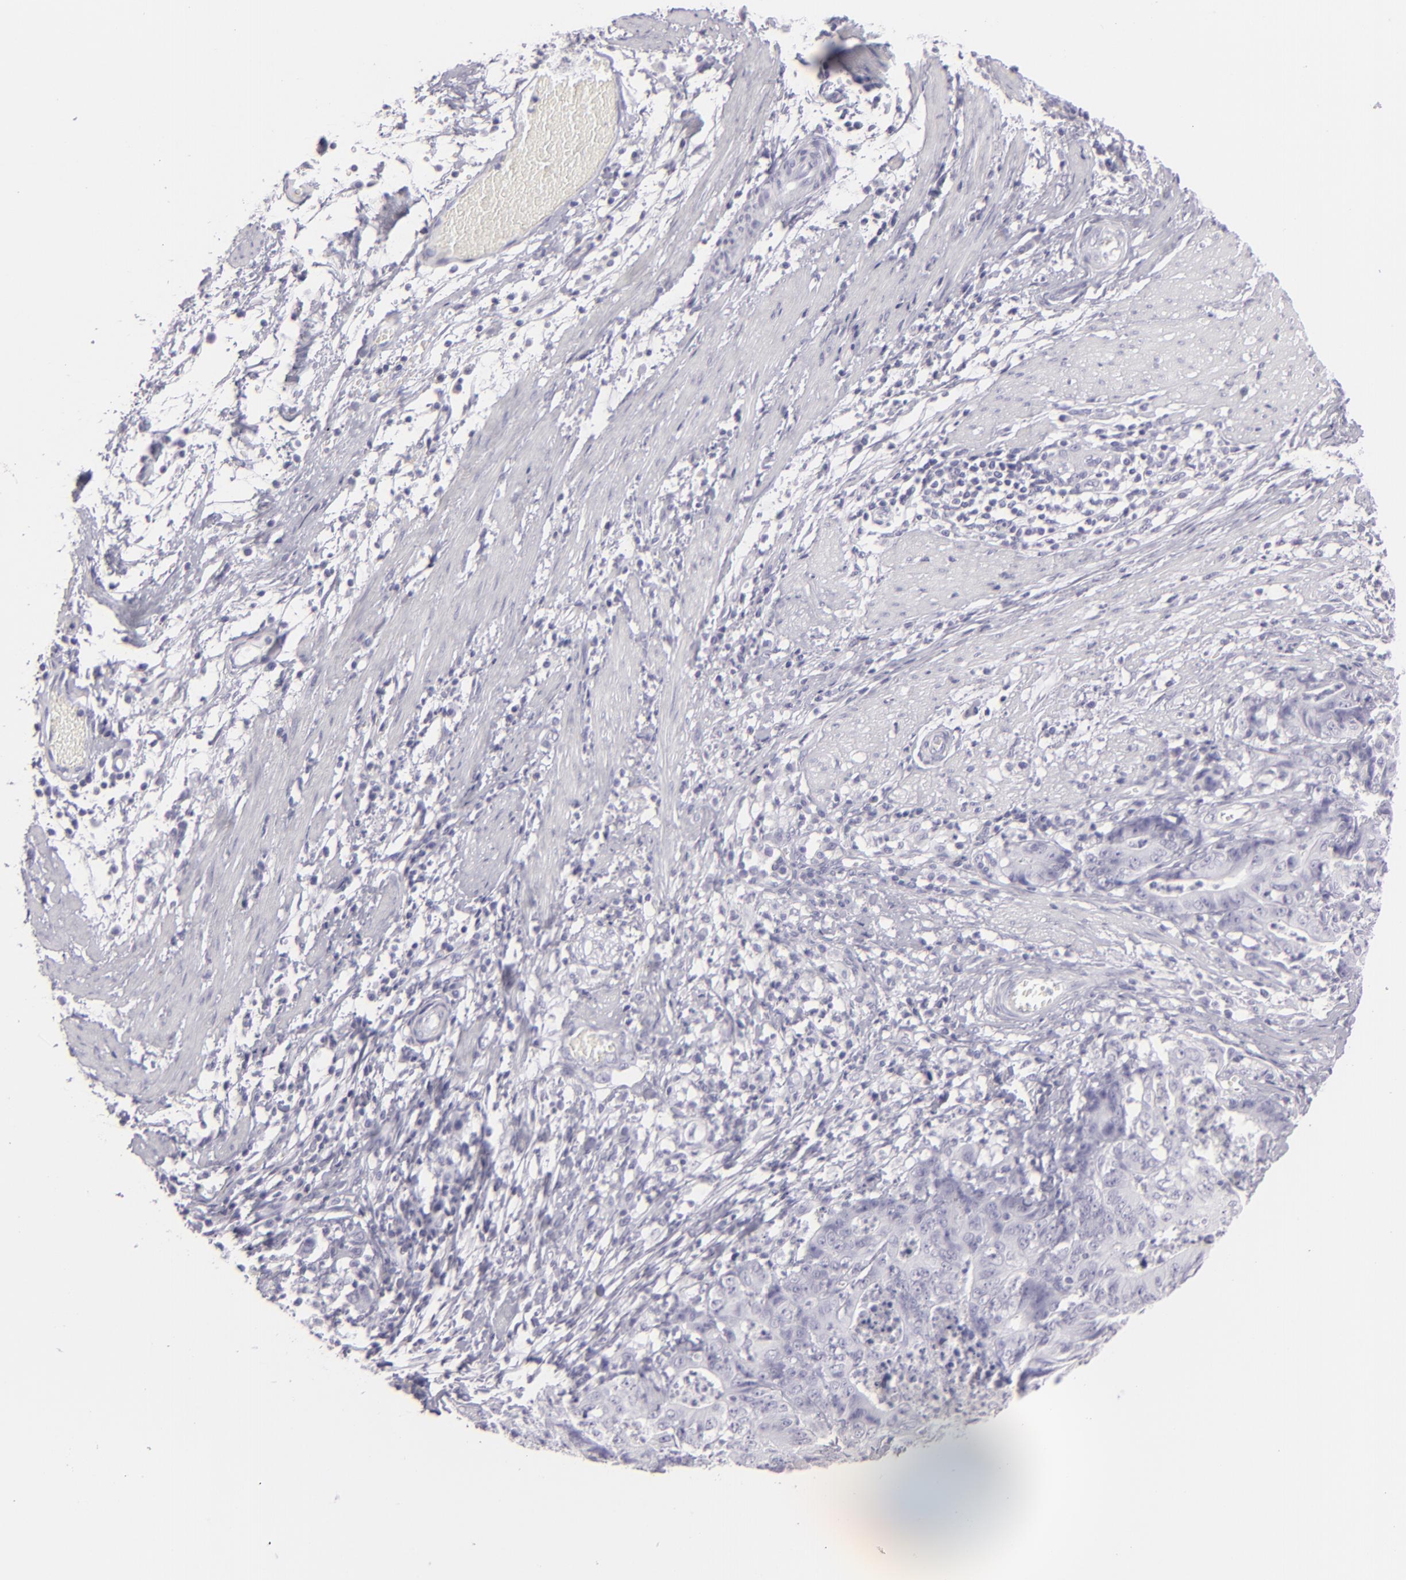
{"staining": {"intensity": "negative", "quantity": "none", "location": "none"}, "tissue": "stomach cancer", "cell_type": "Tumor cells", "image_type": "cancer", "snomed": [{"axis": "morphology", "description": "Adenocarcinoma, NOS"}, {"axis": "topography", "description": "Stomach, lower"}], "caption": "The photomicrograph reveals no staining of tumor cells in stomach cancer (adenocarcinoma). (DAB immunohistochemistry visualized using brightfield microscopy, high magnification).", "gene": "FLG", "patient": {"sex": "female", "age": 86}}